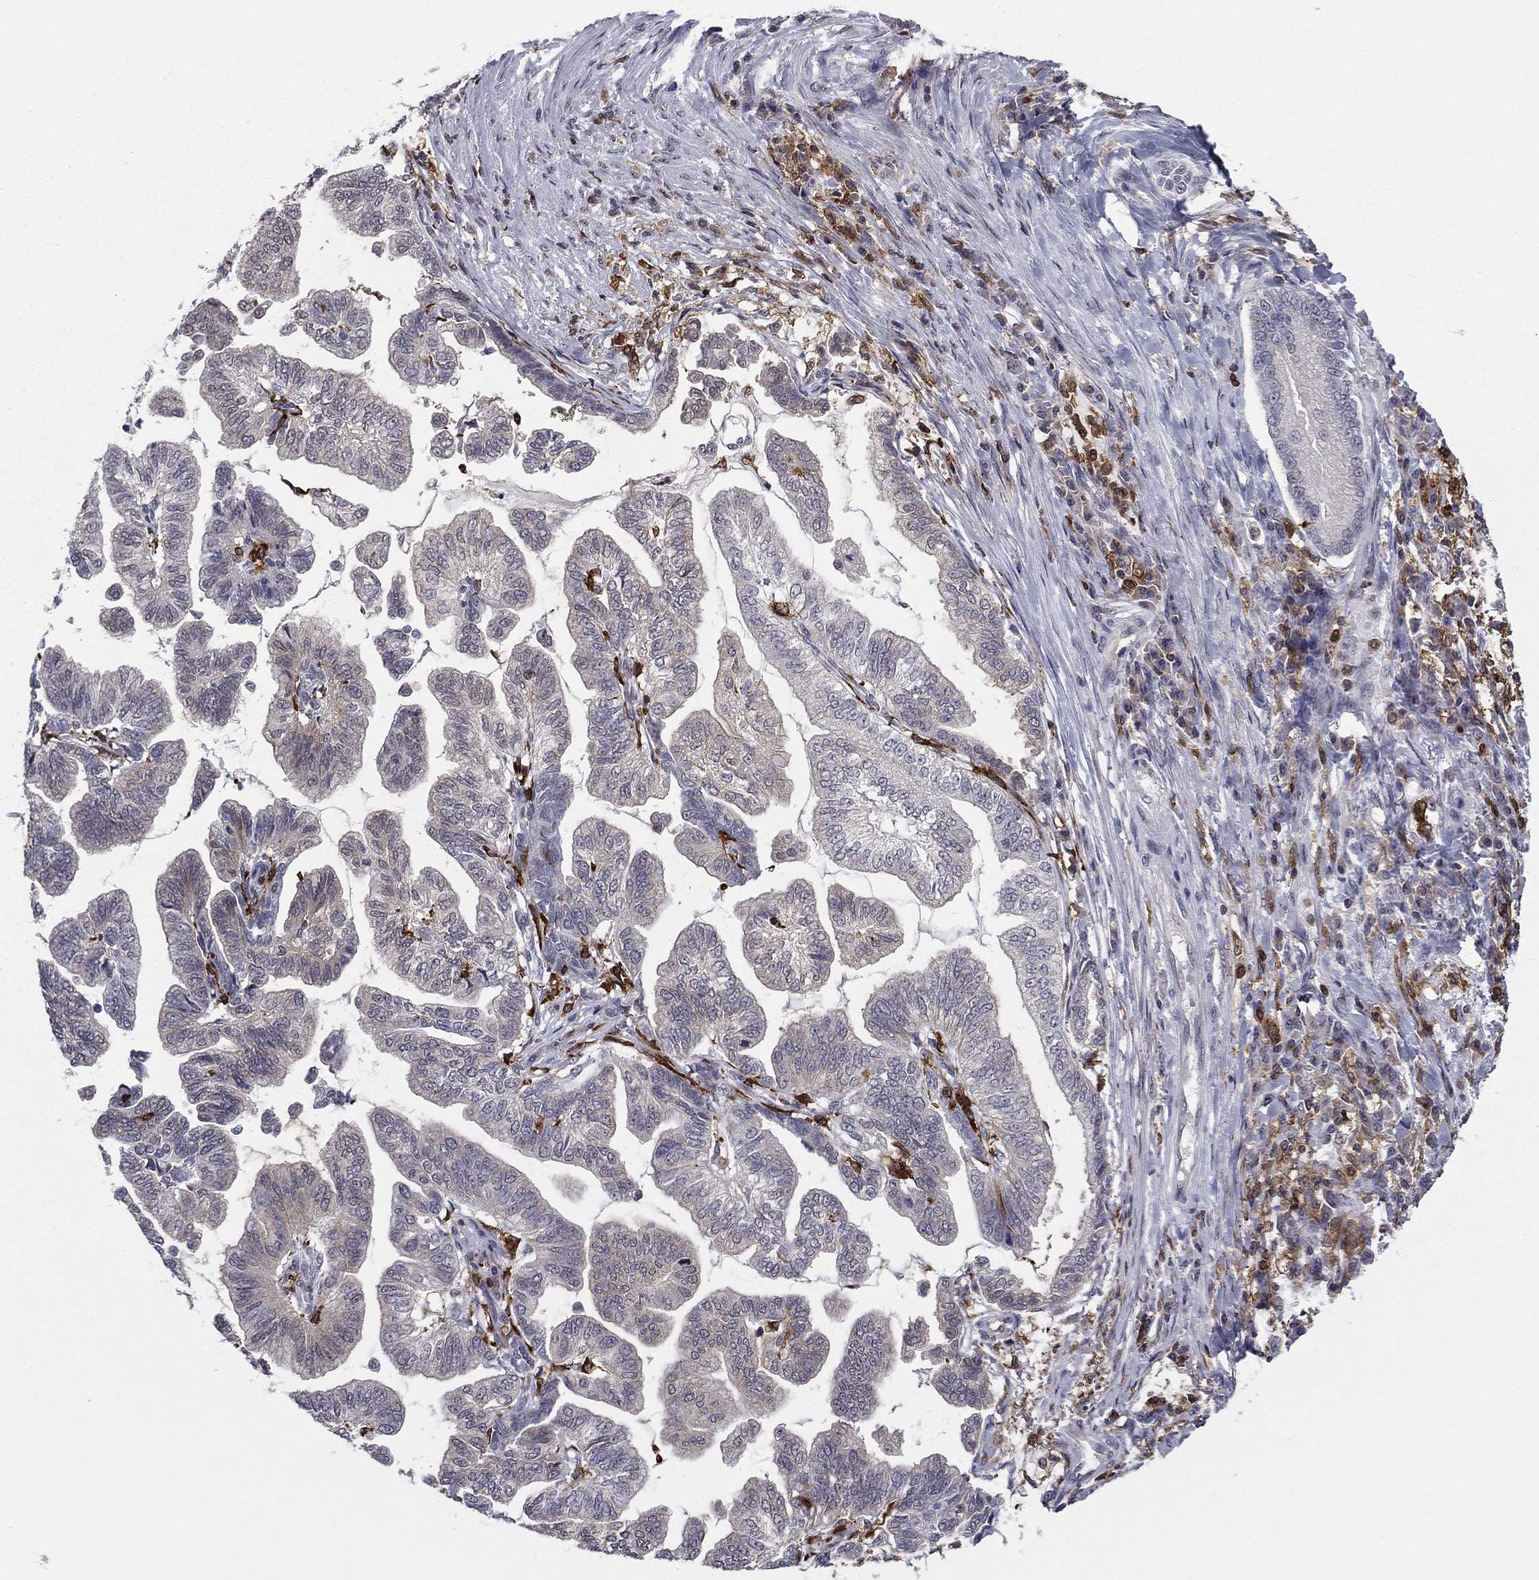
{"staining": {"intensity": "negative", "quantity": "none", "location": "none"}, "tissue": "stomach cancer", "cell_type": "Tumor cells", "image_type": "cancer", "snomed": [{"axis": "morphology", "description": "Adenocarcinoma, NOS"}, {"axis": "topography", "description": "Stomach"}], "caption": "Tumor cells show no significant protein staining in stomach cancer.", "gene": "PLCB2", "patient": {"sex": "male", "age": 83}}